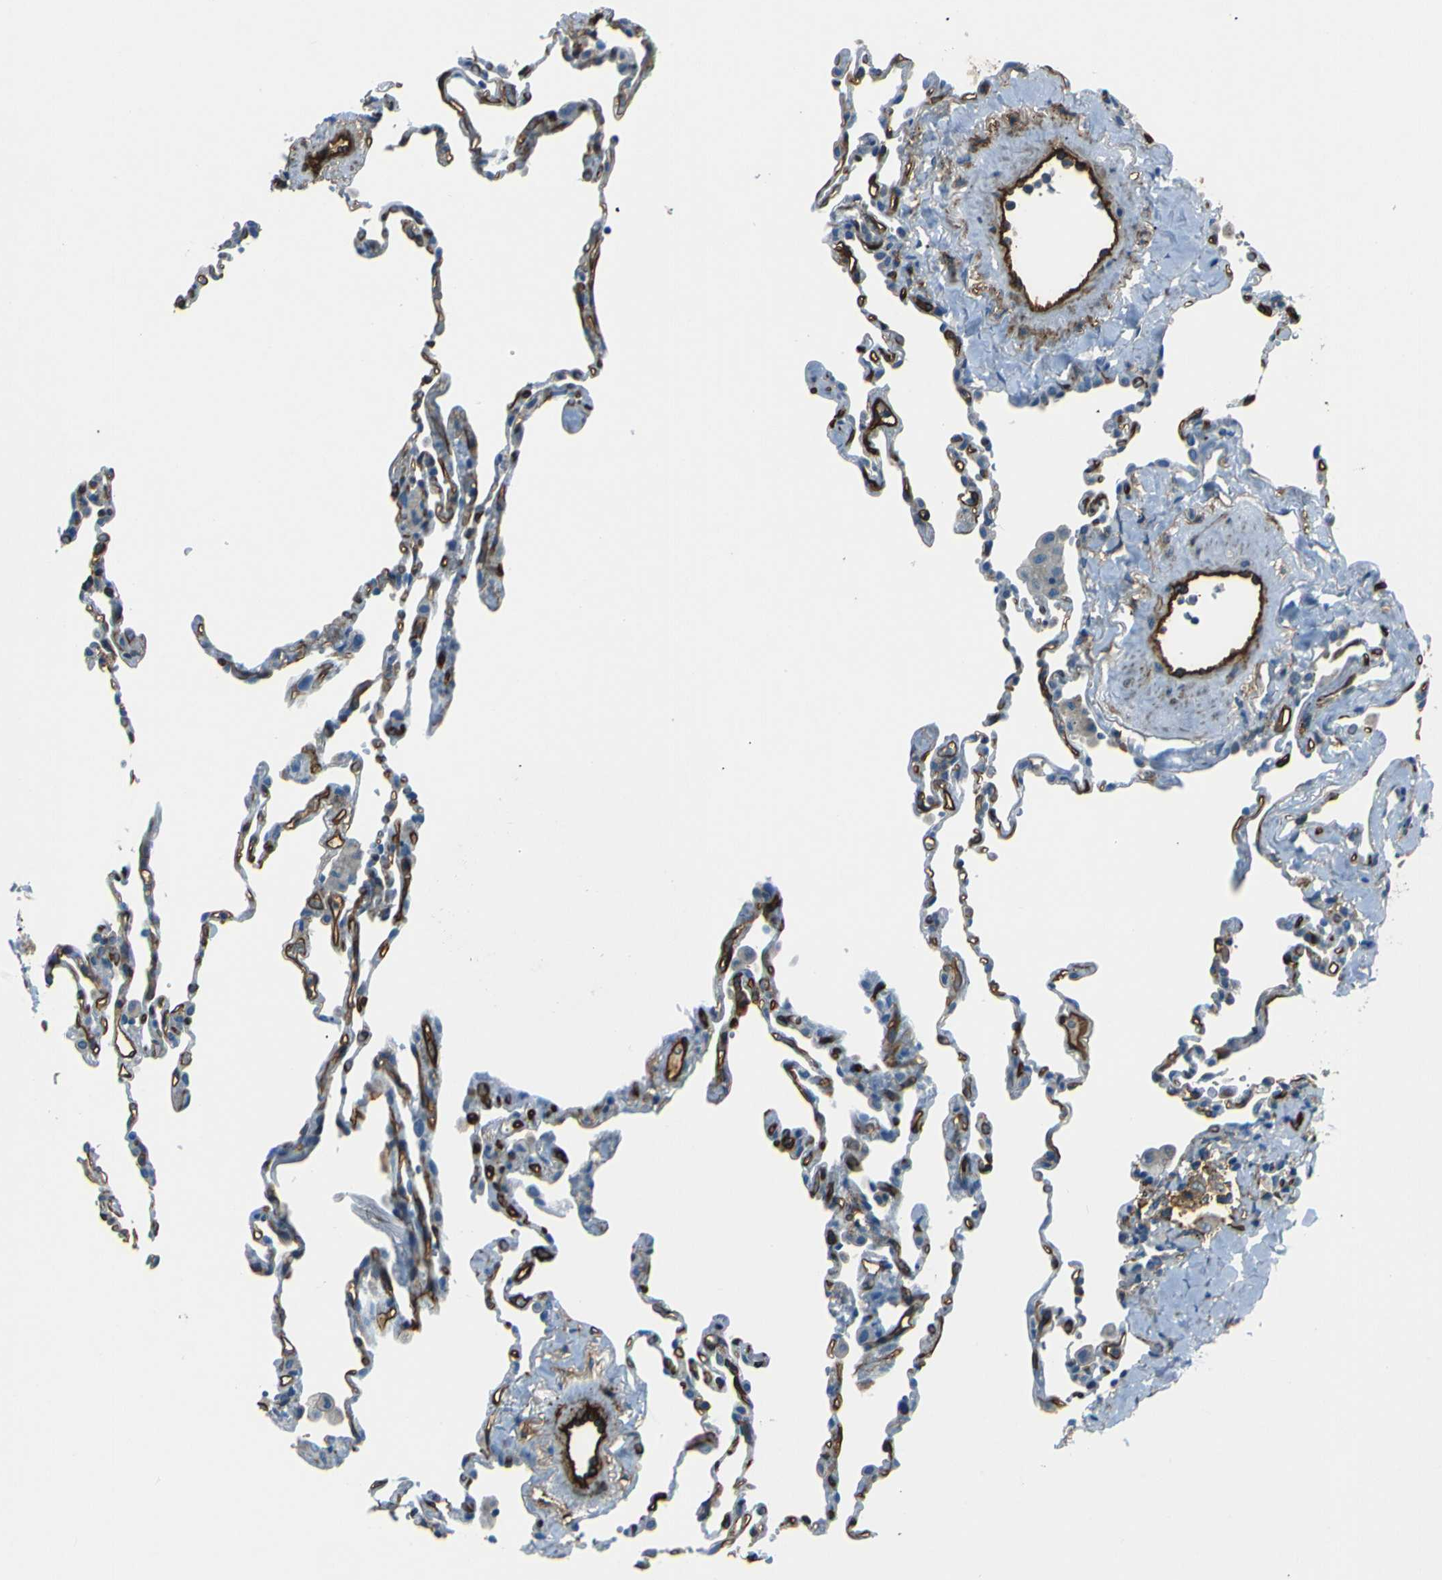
{"staining": {"intensity": "negative", "quantity": "none", "location": "none"}, "tissue": "lung", "cell_type": "Alveolar cells", "image_type": "normal", "snomed": [{"axis": "morphology", "description": "Normal tissue, NOS"}, {"axis": "topography", "description": "Lung"}], "caption": "Immunohistochemistry histopathology image of normal lung: lung stained with DAB (3,3'-diaminobenzidine) shows no significant protein expression in alveolar cells.", "gene": "ENTPD1", "patient": {"sex": "male", "age": 59}}